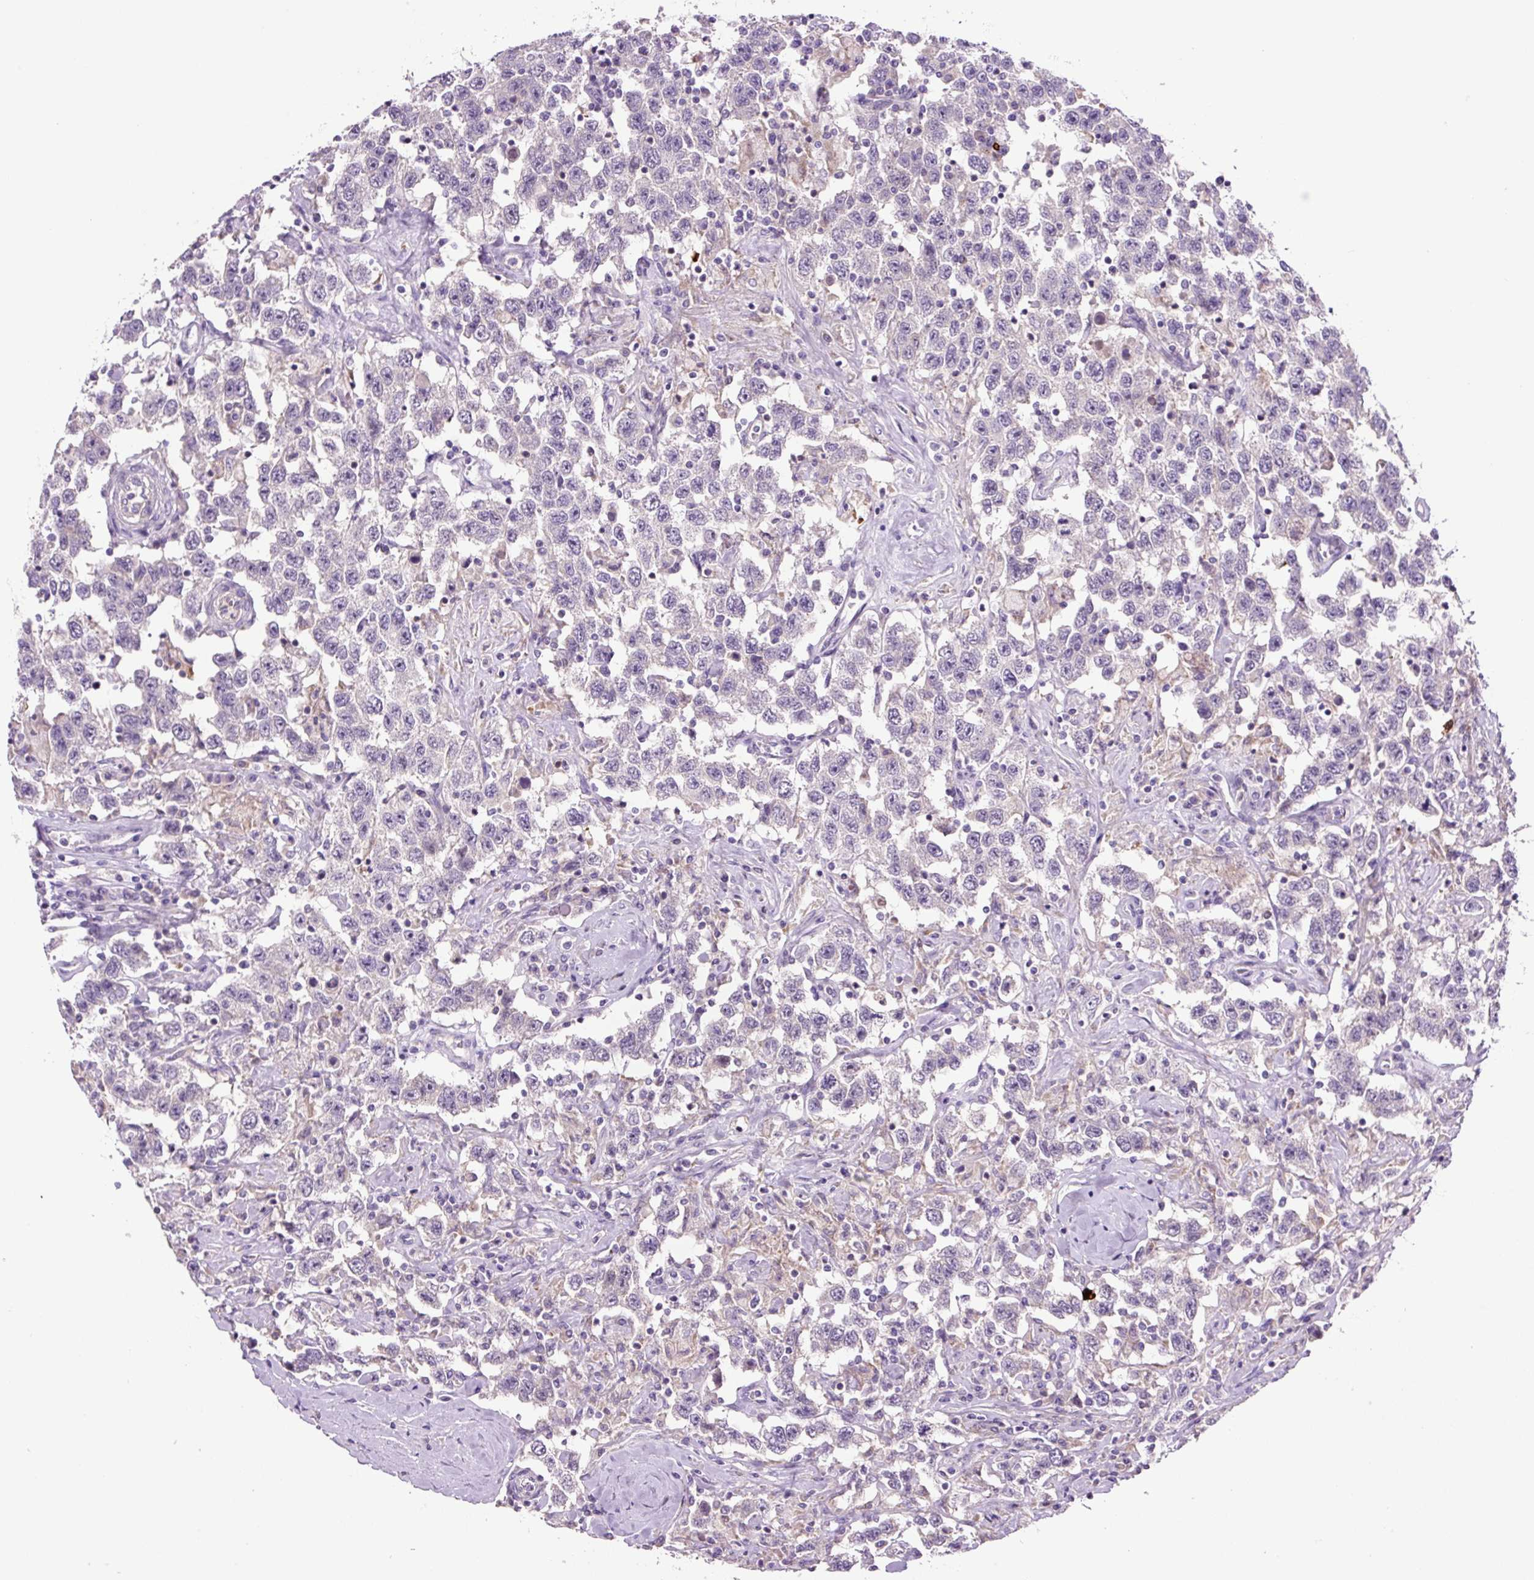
{"staining": {"intensity": "negative", "quantity": "none", "location": "none"}, "tissue": "testis cancer", "cell_type": "Tumor cells", "image_type": "cancer", "snomed": [{"axis": "morphology", "description": "Seminoma, NOS"}, {"axis": "topography", "description": "Testis"}], "caption": "Histopathology image shows no protein positivity in tumor cells of testis cancer tissue.", "gene": "OGDHL", "patient": {"sex": "male", "age": 41}}